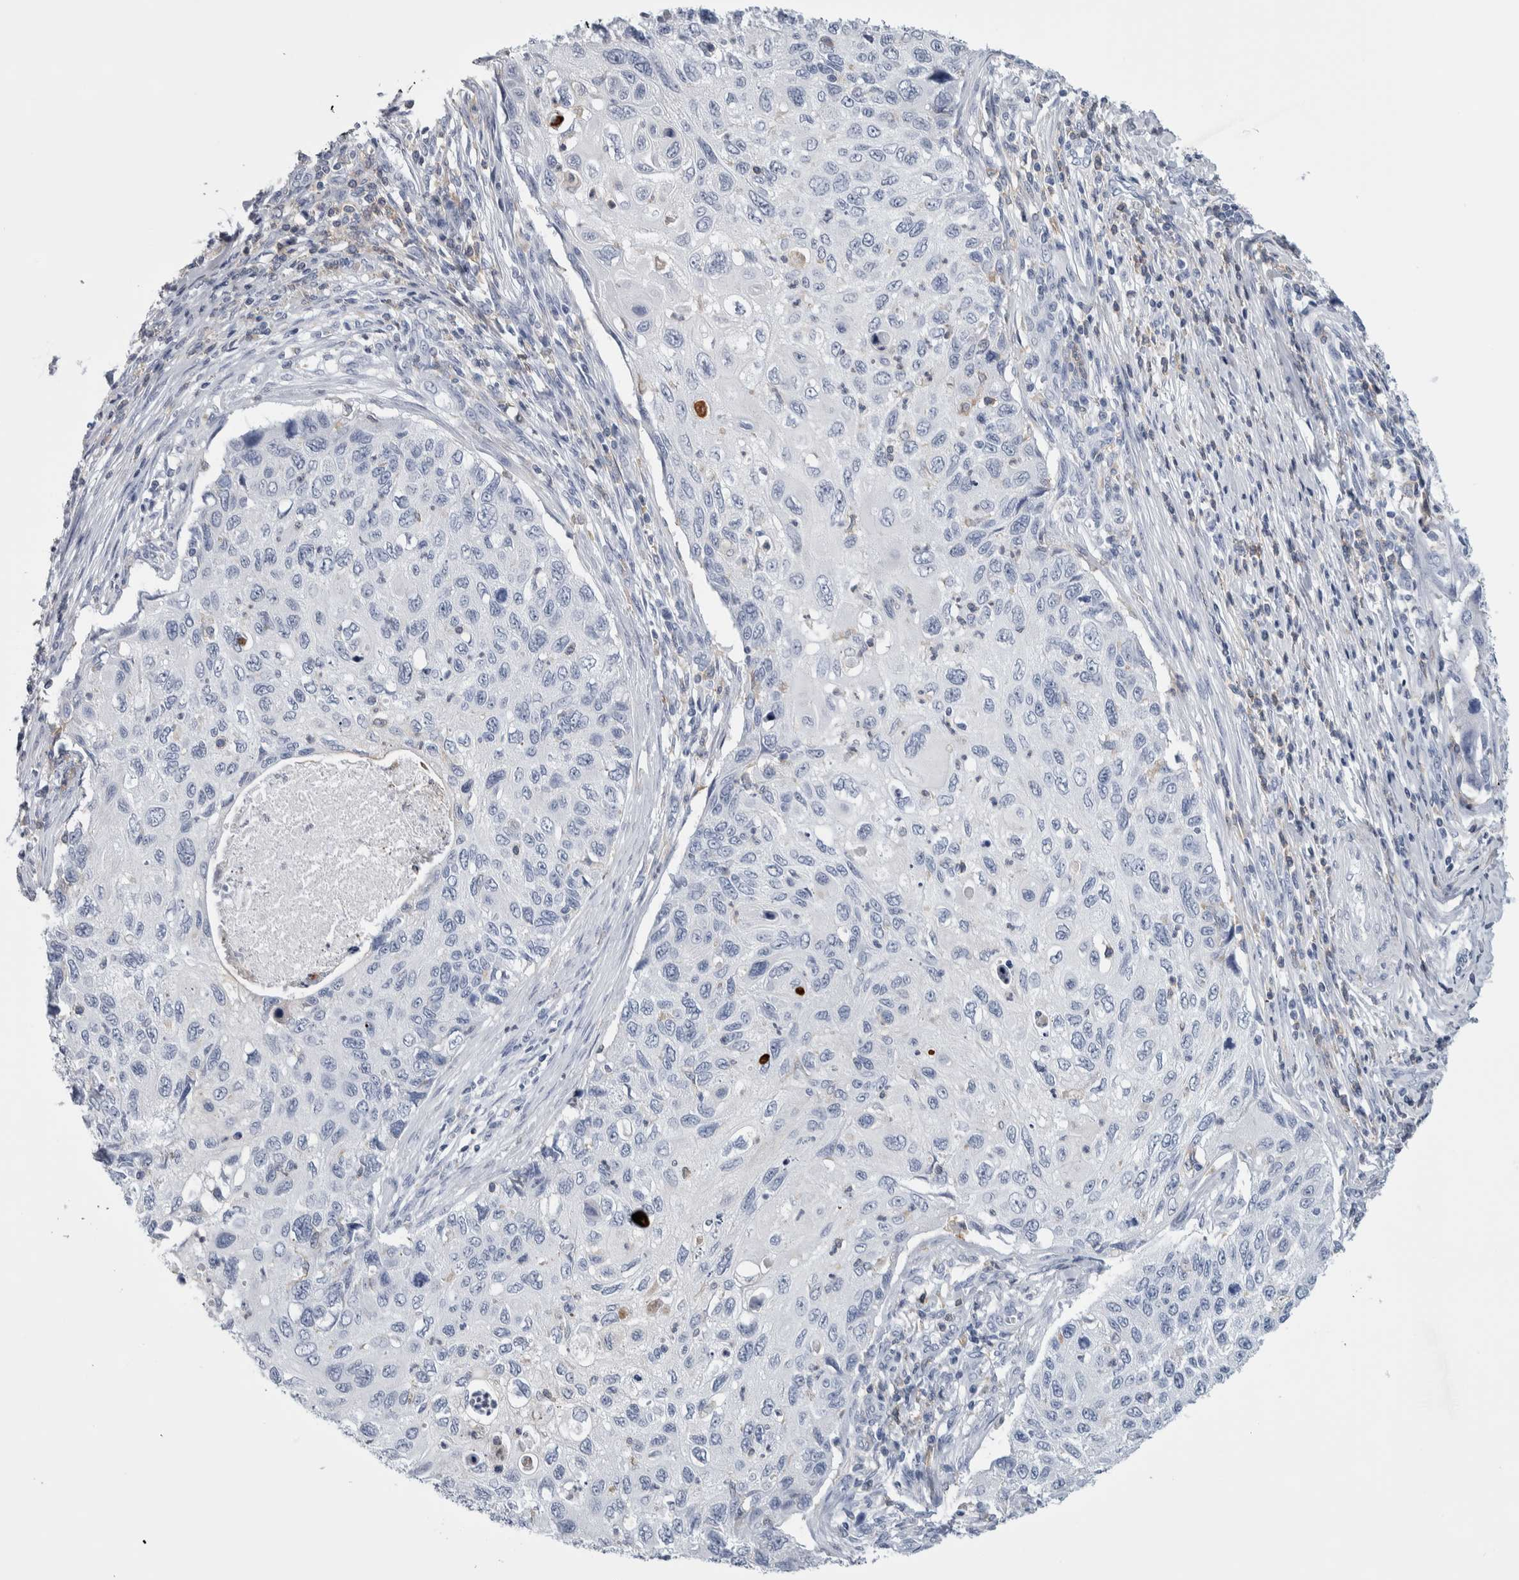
{"staining": {"intensity": "negative", "quantity": "none", "location": "none"}, "tissue": "cervical cancer", "cell_type": "Tumor cells", "image_type": "cancer", "snomed": [{"axis": "morphology", "description": "Squamous cell carcinoma, NOS"}, {"axis": "topography", "description": "Cervix"}], "caption": "Human cervical squamous cell carcinoma stained for a protein using immunohistochemistry (IHC) displays no positivity in tumor cells.", "gene": "SKAP2", "patient": {"sex": "female", "age": 70}}